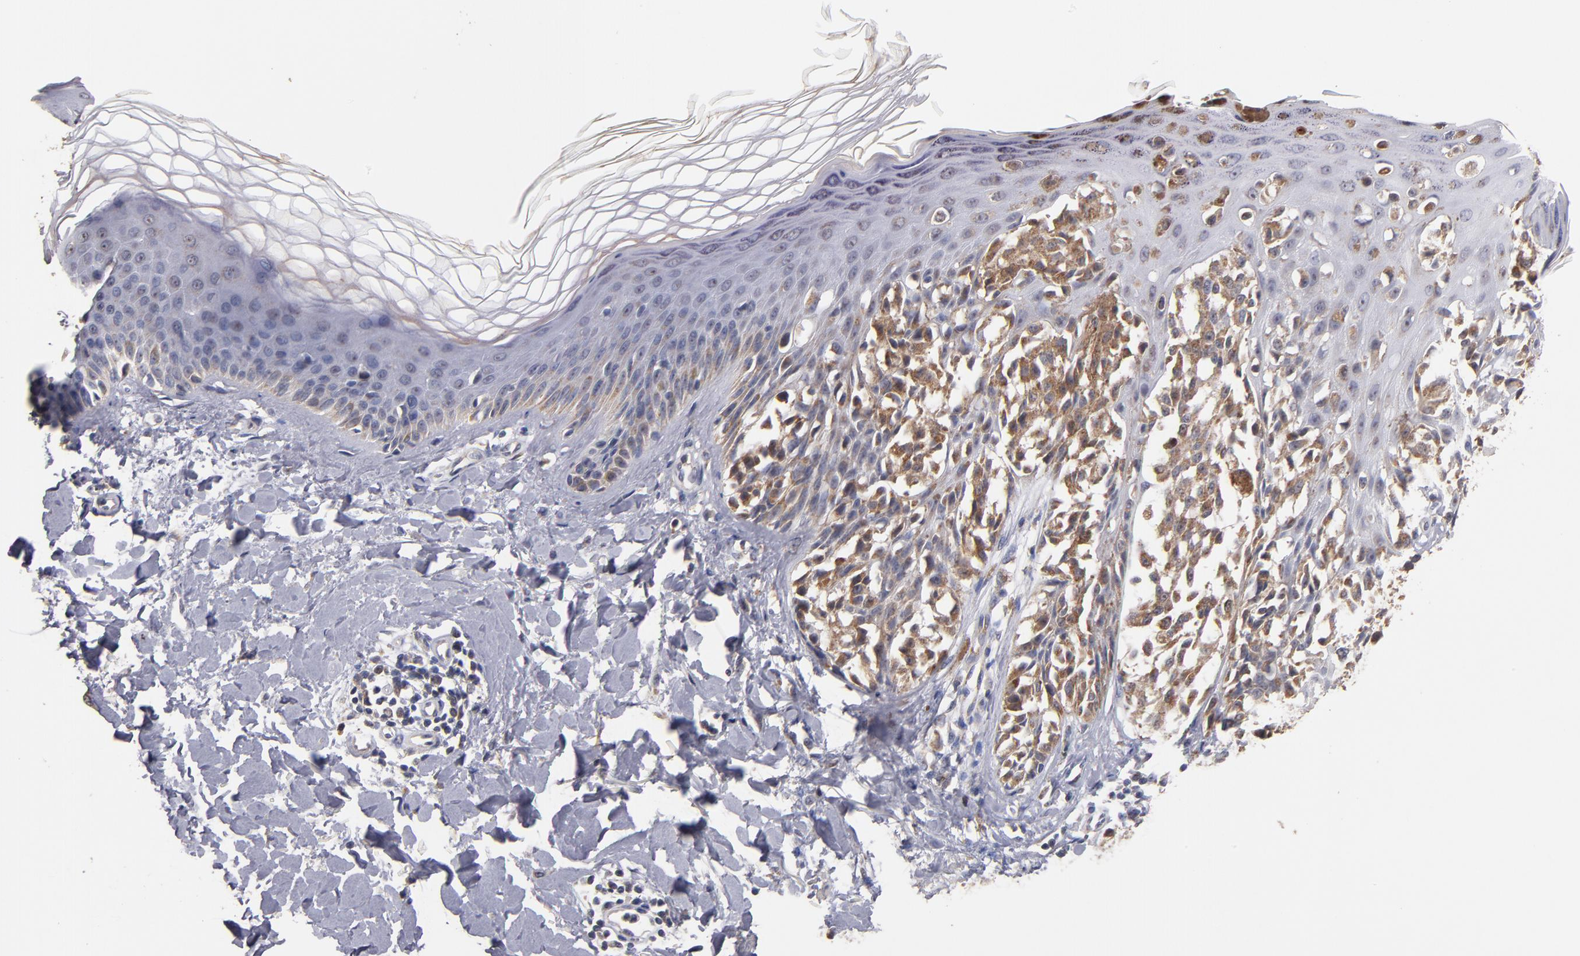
{"staining": {"intensity": "moderate", "quantity": ">75%", "location": "cytoplasmic/membranous"}, "tissue": "melanoma", "cell_type": "Tumor cells", "image_type": "cancer", "snomed": [{"axis": "morphology", "description": "Malignant melanoma, NOS"}, {"axis": "topography", "description": "Skin"}], "caption": "Brown immunohistochemical staining in malignant melanoma displays moderate cytoplasmic/membranous positivity in approximately >75% of tumor cells.", "gene": "DIABLO", "patient": {"sex": "female", "age": 38}}